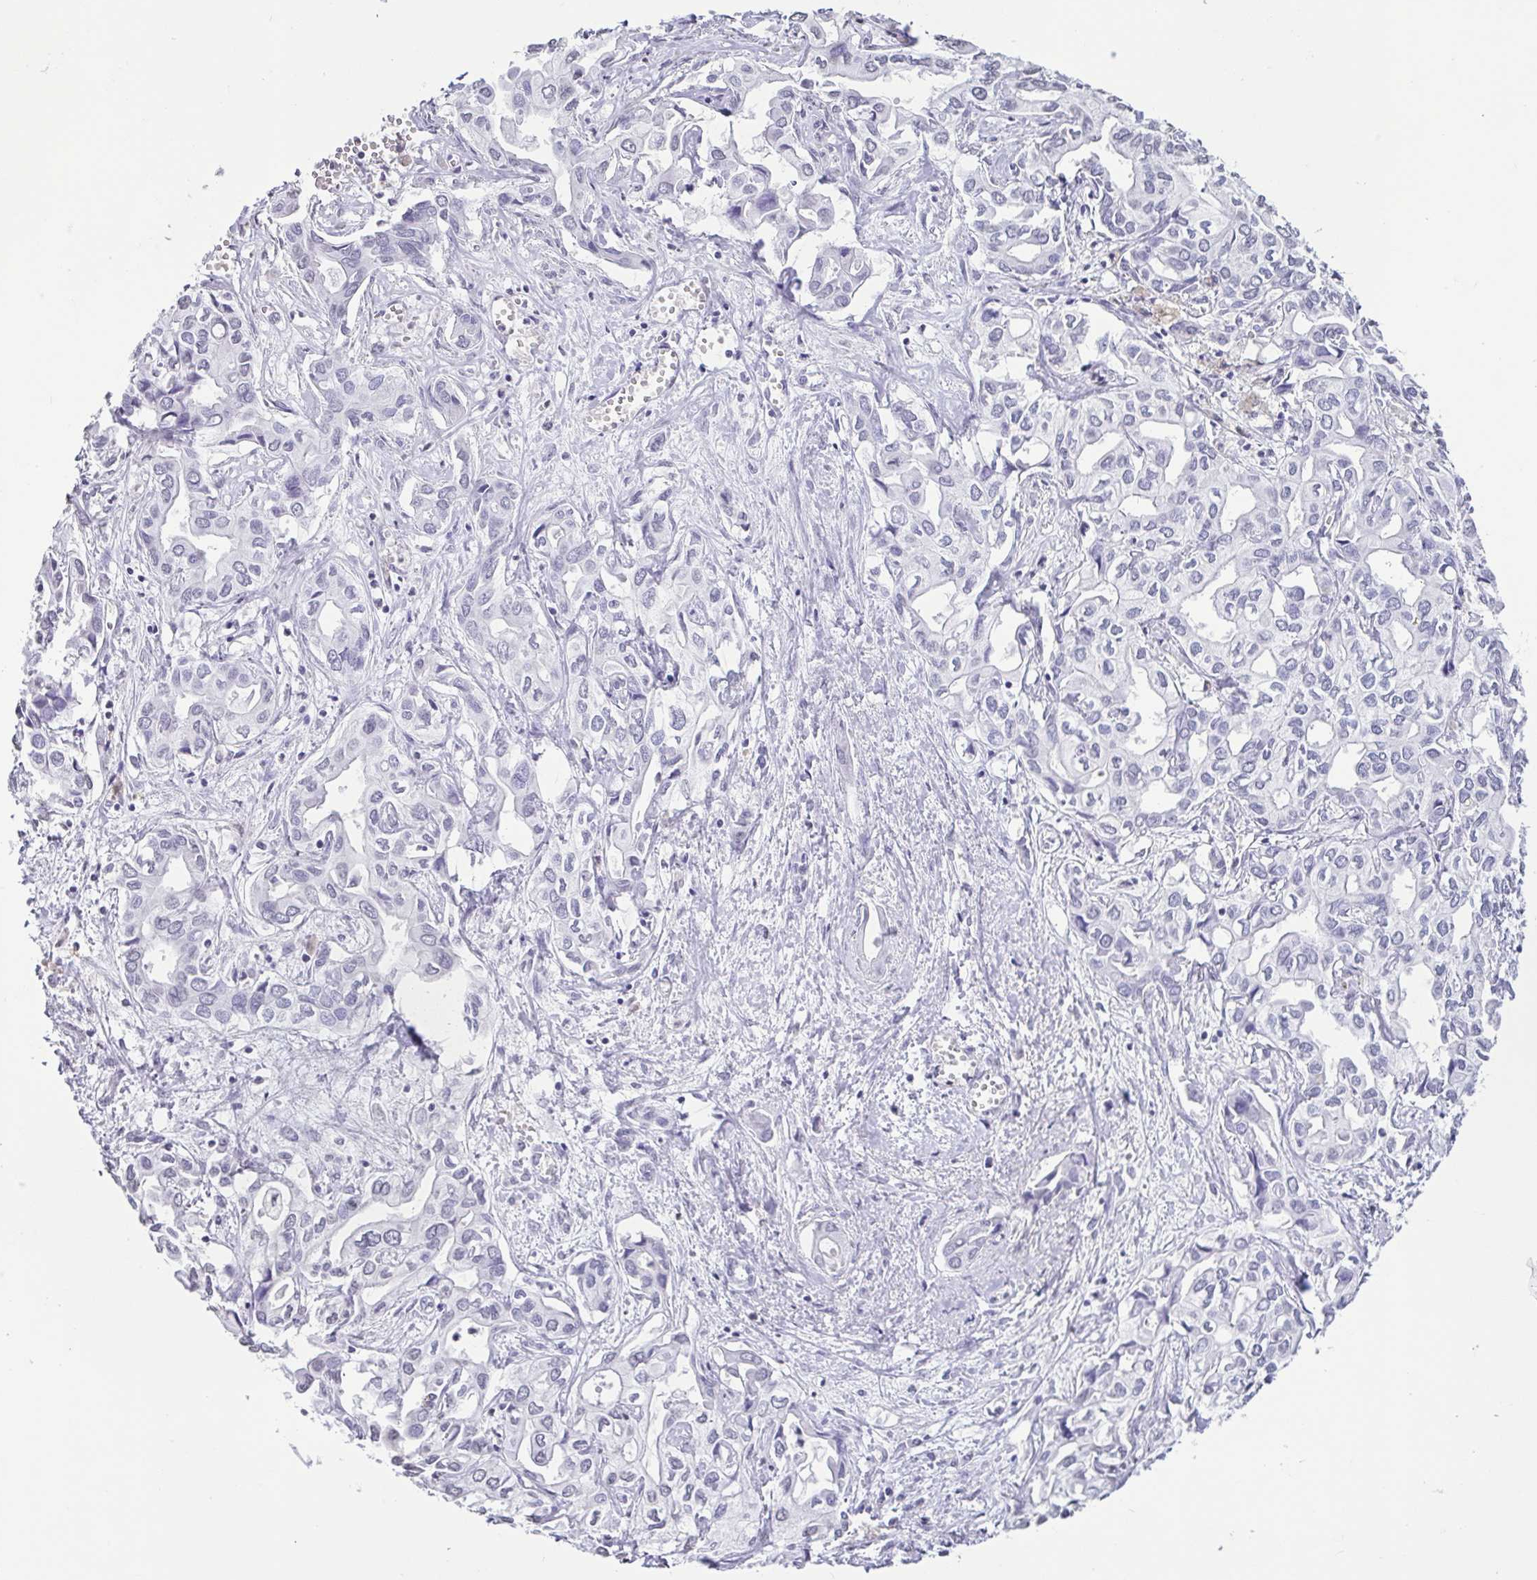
{"staining": {"intensity": "negative", "quantity": "none", "location": "none"}, "tissue": "liver cancer", "cell_type": "Tumor cells", "image_type": "cancer", "snomed": [{"axis": "morphology", "description": "Cholangiocarcinoma"}, {"axis": "topography", "description": "Liver"}], "caption": "Immunohistochemistry histopathology image of neoplastic tissue: human liver cholangiocarcinoma stained with DAB displays no significant protein staining in tumor cells. (Stains: DAB (3,3'-diaminobenzidine) immunohistochemistry (IHC) with hematoxylin counter stain, Microscopy: brightfield microscopy at high magnification).", "gene": "VCY1B", "patient": {"sex": "female", "age": 64}}